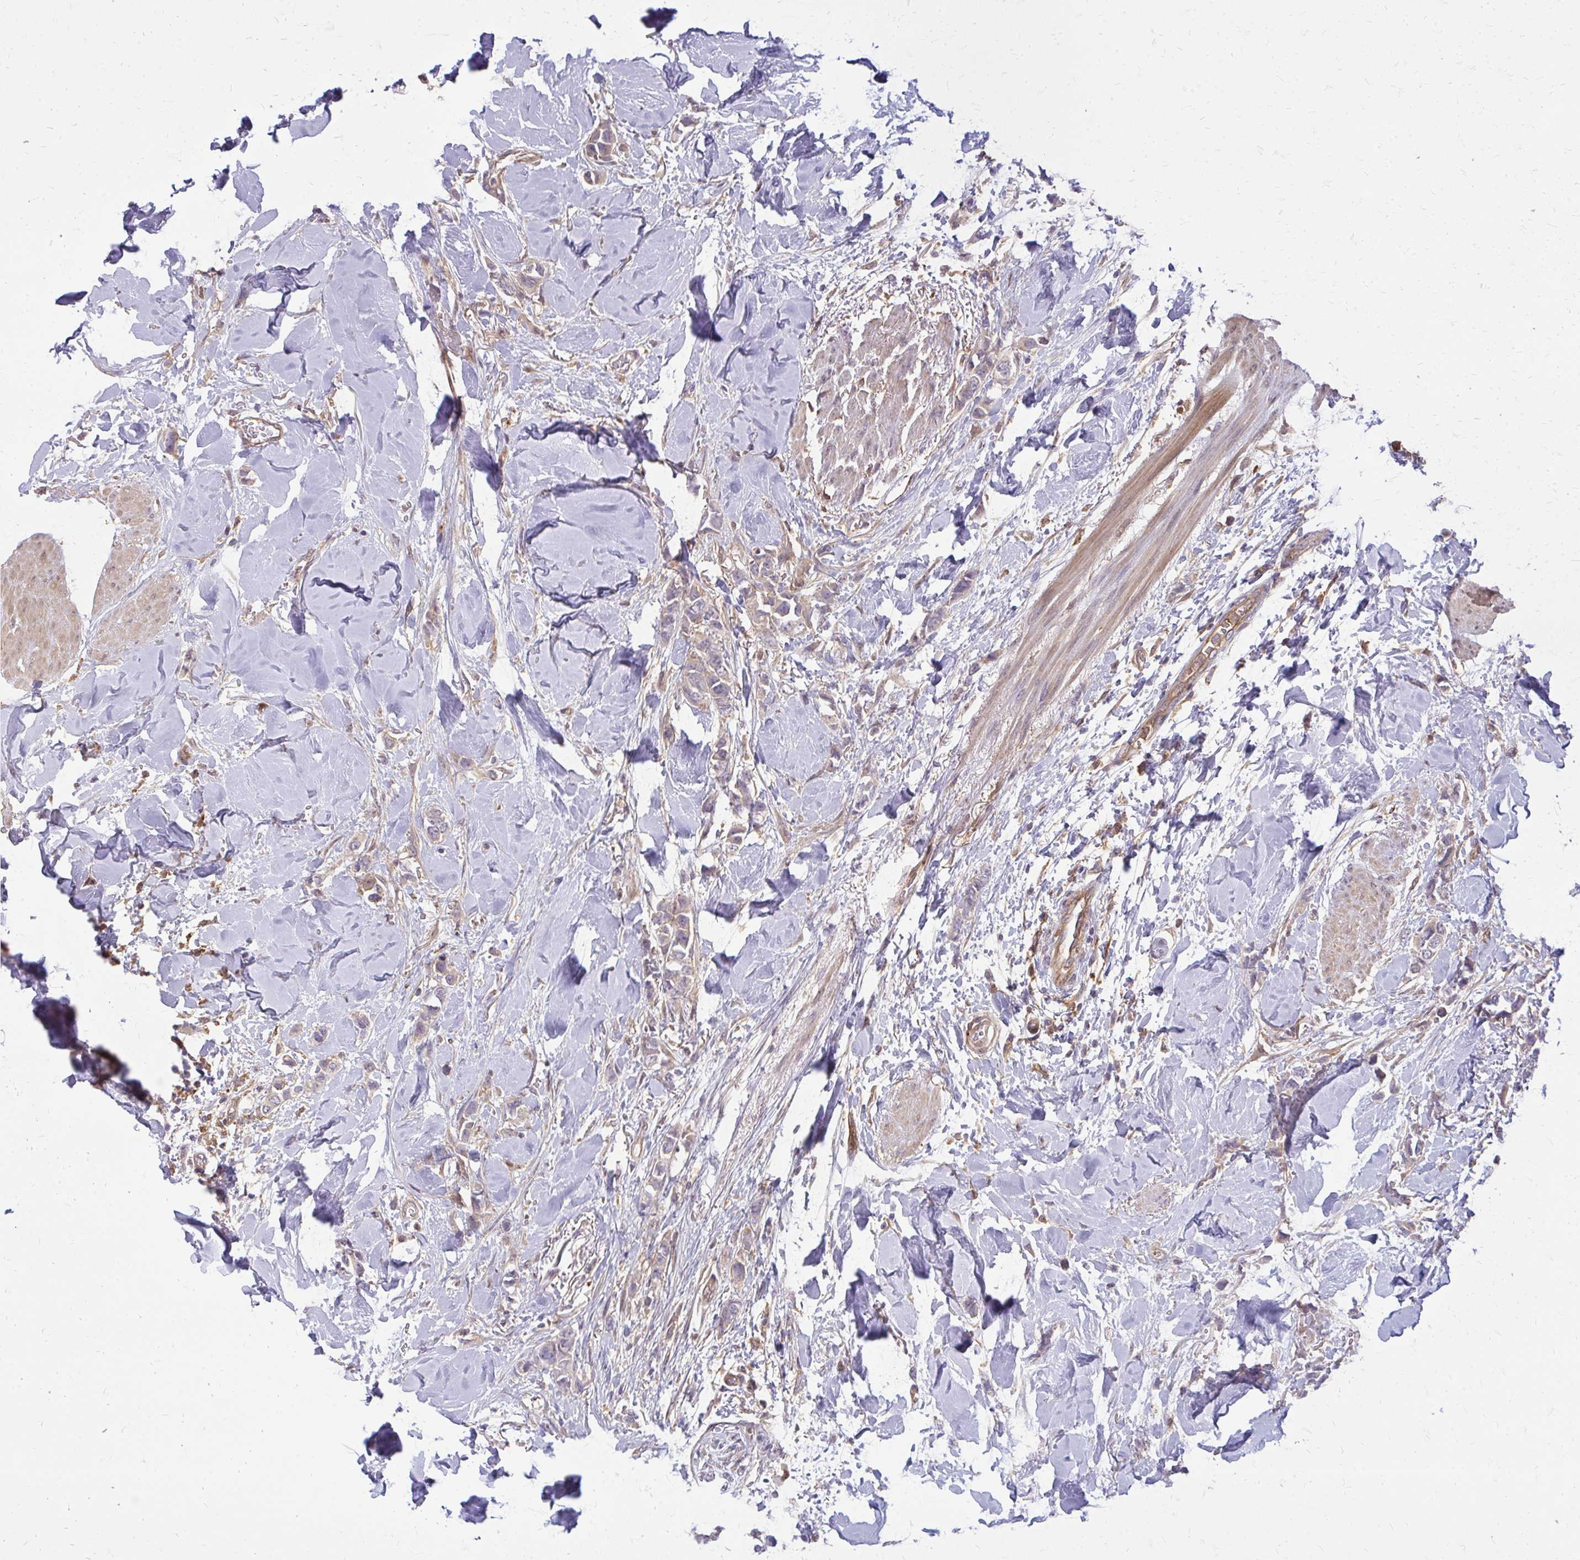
{"staining": {"intensity": "weak", "quantity": "<25%", "location": "cytoplasmic/membranous"}, "tissue": "breast cancer", "cell_type": "Tumor cells", "image_type": "cancer", "snomed": [{"axis": "morphology", "description": "Lobular carcinoma"}, {"axis": "topography", "description": "Breast"}], "caption": "High power microscopy histopathology image of an immunohistochemistry micrograph of lobular carcinoma (breast), revealing no significant expression in tumor cells. (DAB (3,3'-diaminobenzidine) IHC, high magnification).", "gene": "OXNAD1", "patient": {"sex": "female", "age": 91}}